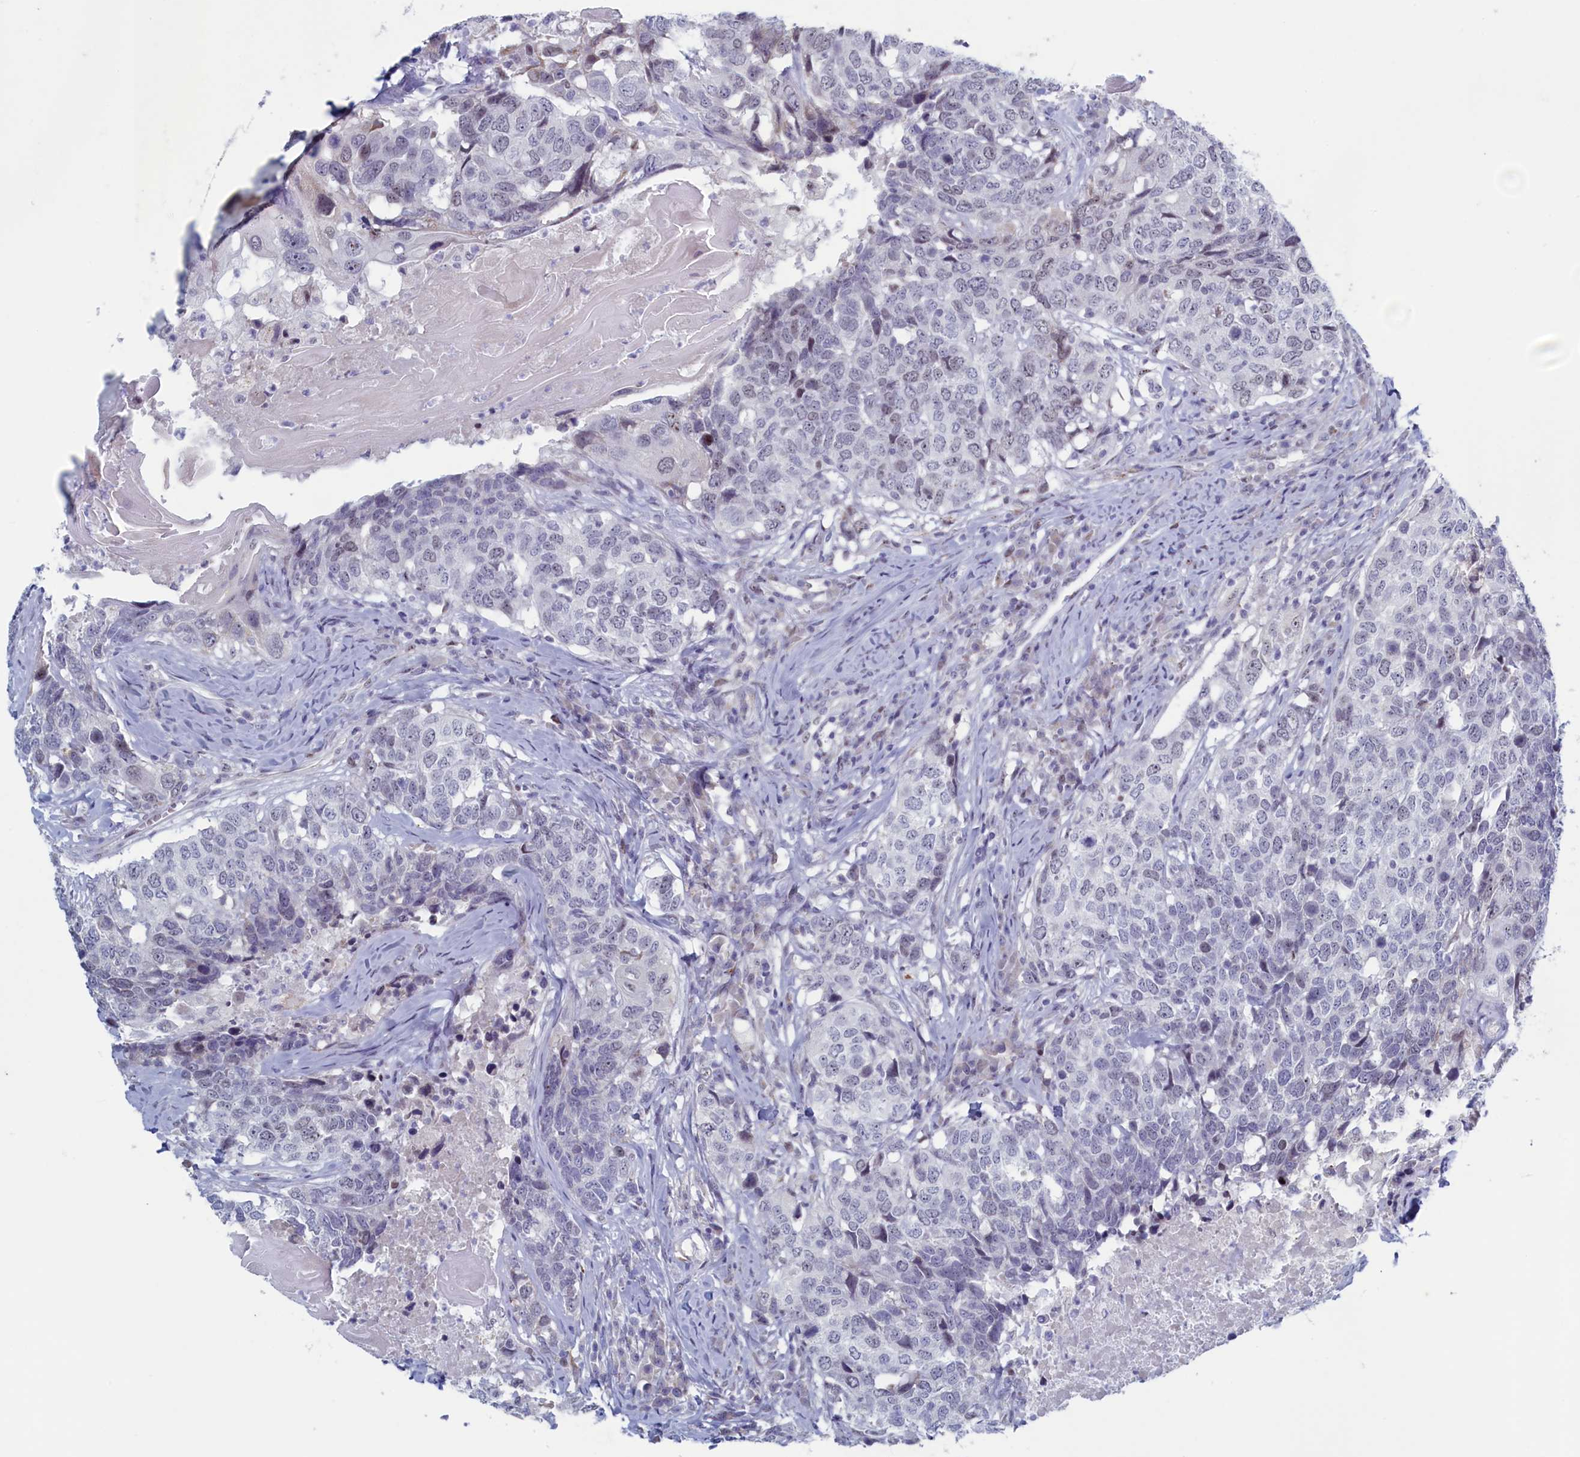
{"staining": {"intensity": "weak", "quantity": "<25%", "location": "nuclear"}, "tissue": "head and neck cancer", "cell_type": "Tumor cells", "image_type": "cancer", "snomed": [{"axis": "morphology", "description": "Squamous cell carcinoma, NOS"}, {"axis": "topography", "description": "Head-Neck"}], "caption": "A high-resolution image shows immunohistochemistry staining of head and neck squamous cell carcinoma, which exhibits no significant staining in tumor cells.", "gene": "WDR76", "patient": {"sex": "male", "age": 66}}